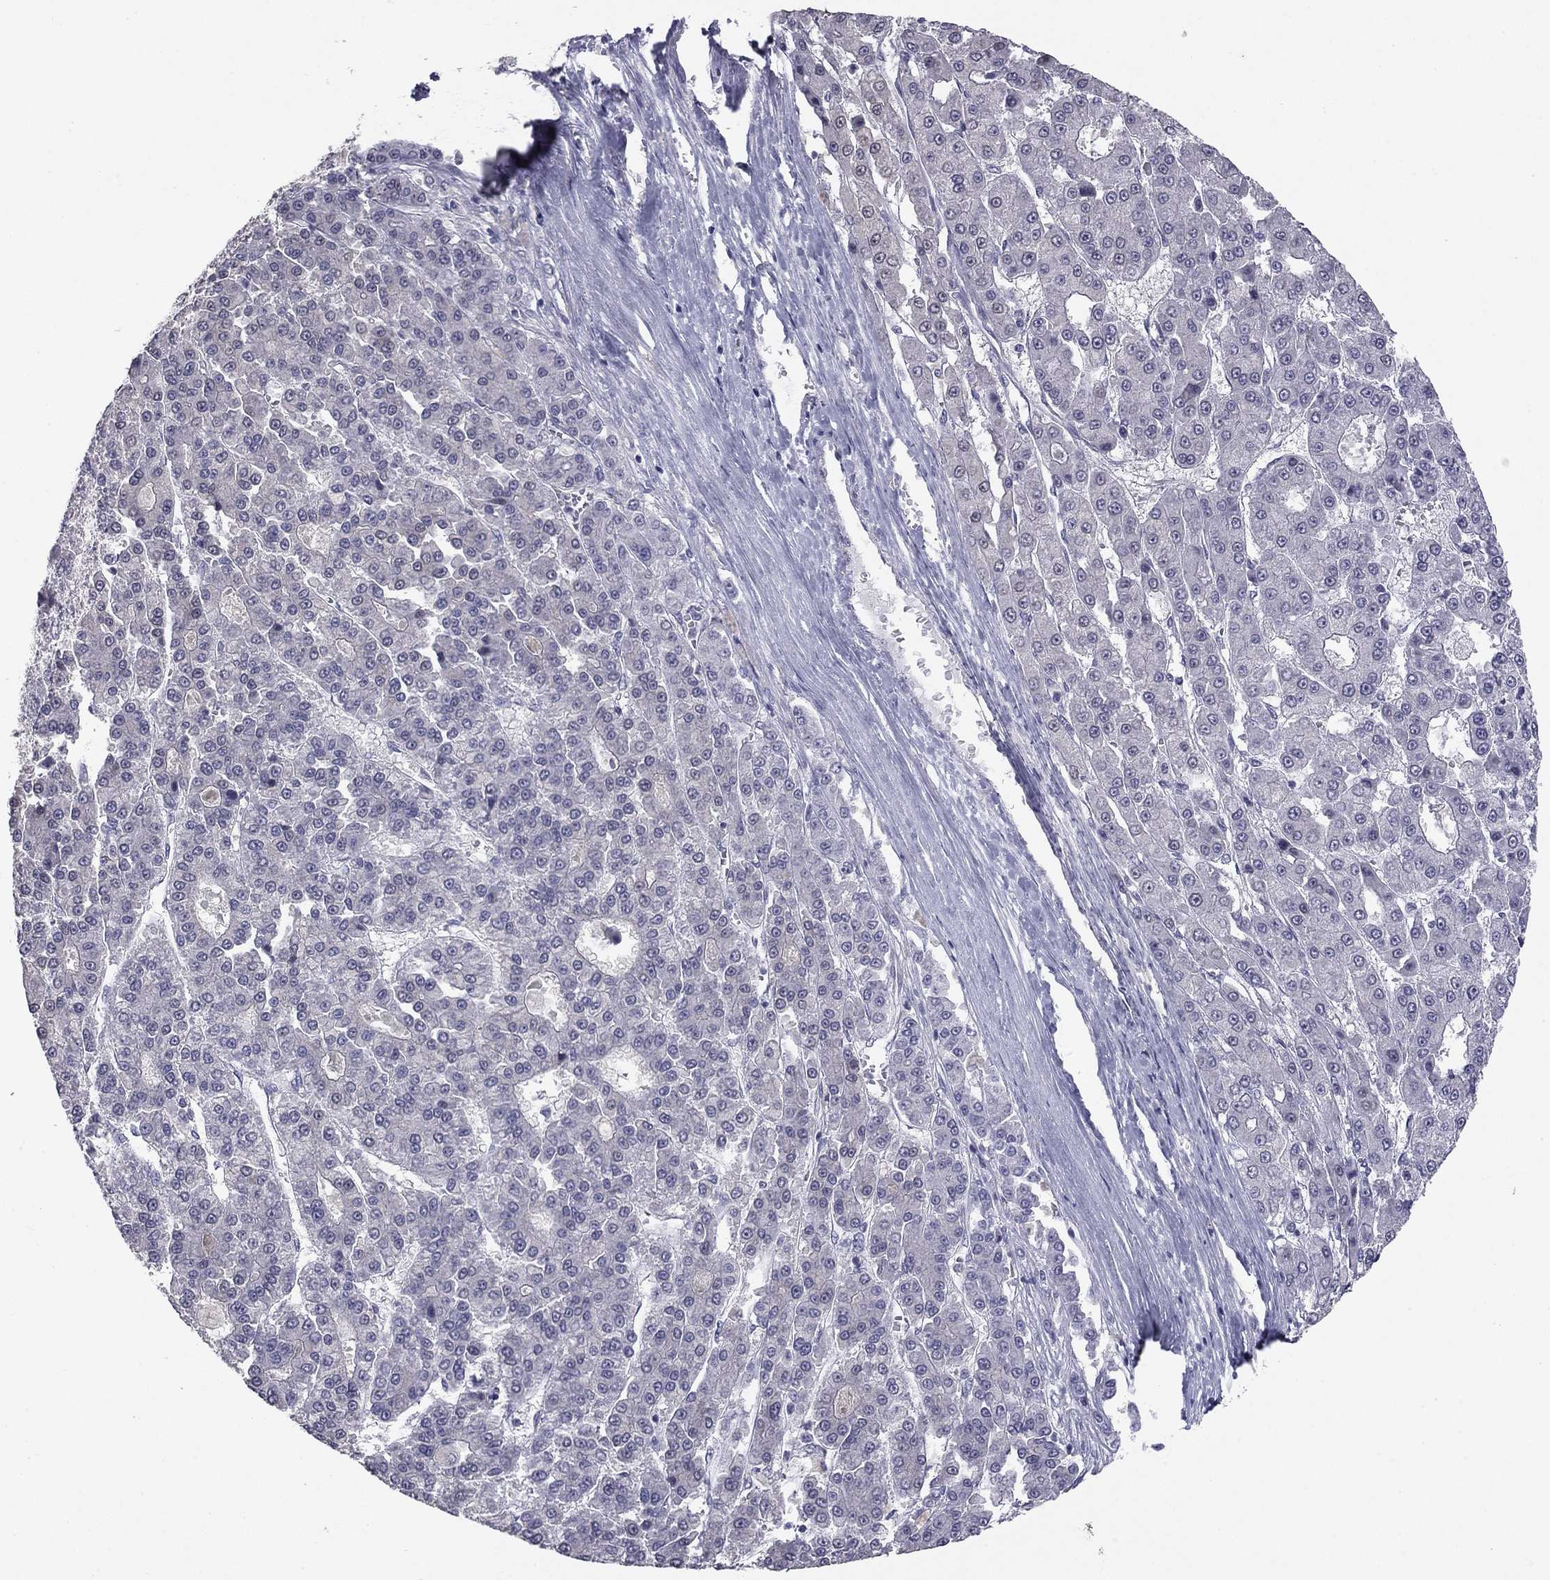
{"staining": {"intensity": "negative", "quantity": "none", "location": "none"}, "tissue": "liver cancer", "cell_type": "Tumor cells", "image_type": "cancer", "snomed": [{"axis": "morphology", "description": "Carcinoma, Hepatocellular, NOS"}, {"axis": "topography", "description": "Liver"}], "caption": "An immunohistochemistry (IHC) photomicrograph of liver cancer (hepatocellular carcinoma) is shown. There is no staining in tumor cells of liver cancer (hepatocellular carcinoma).", "gene": "PRRT2", "patient": {"sex": "male", "age": 70}}